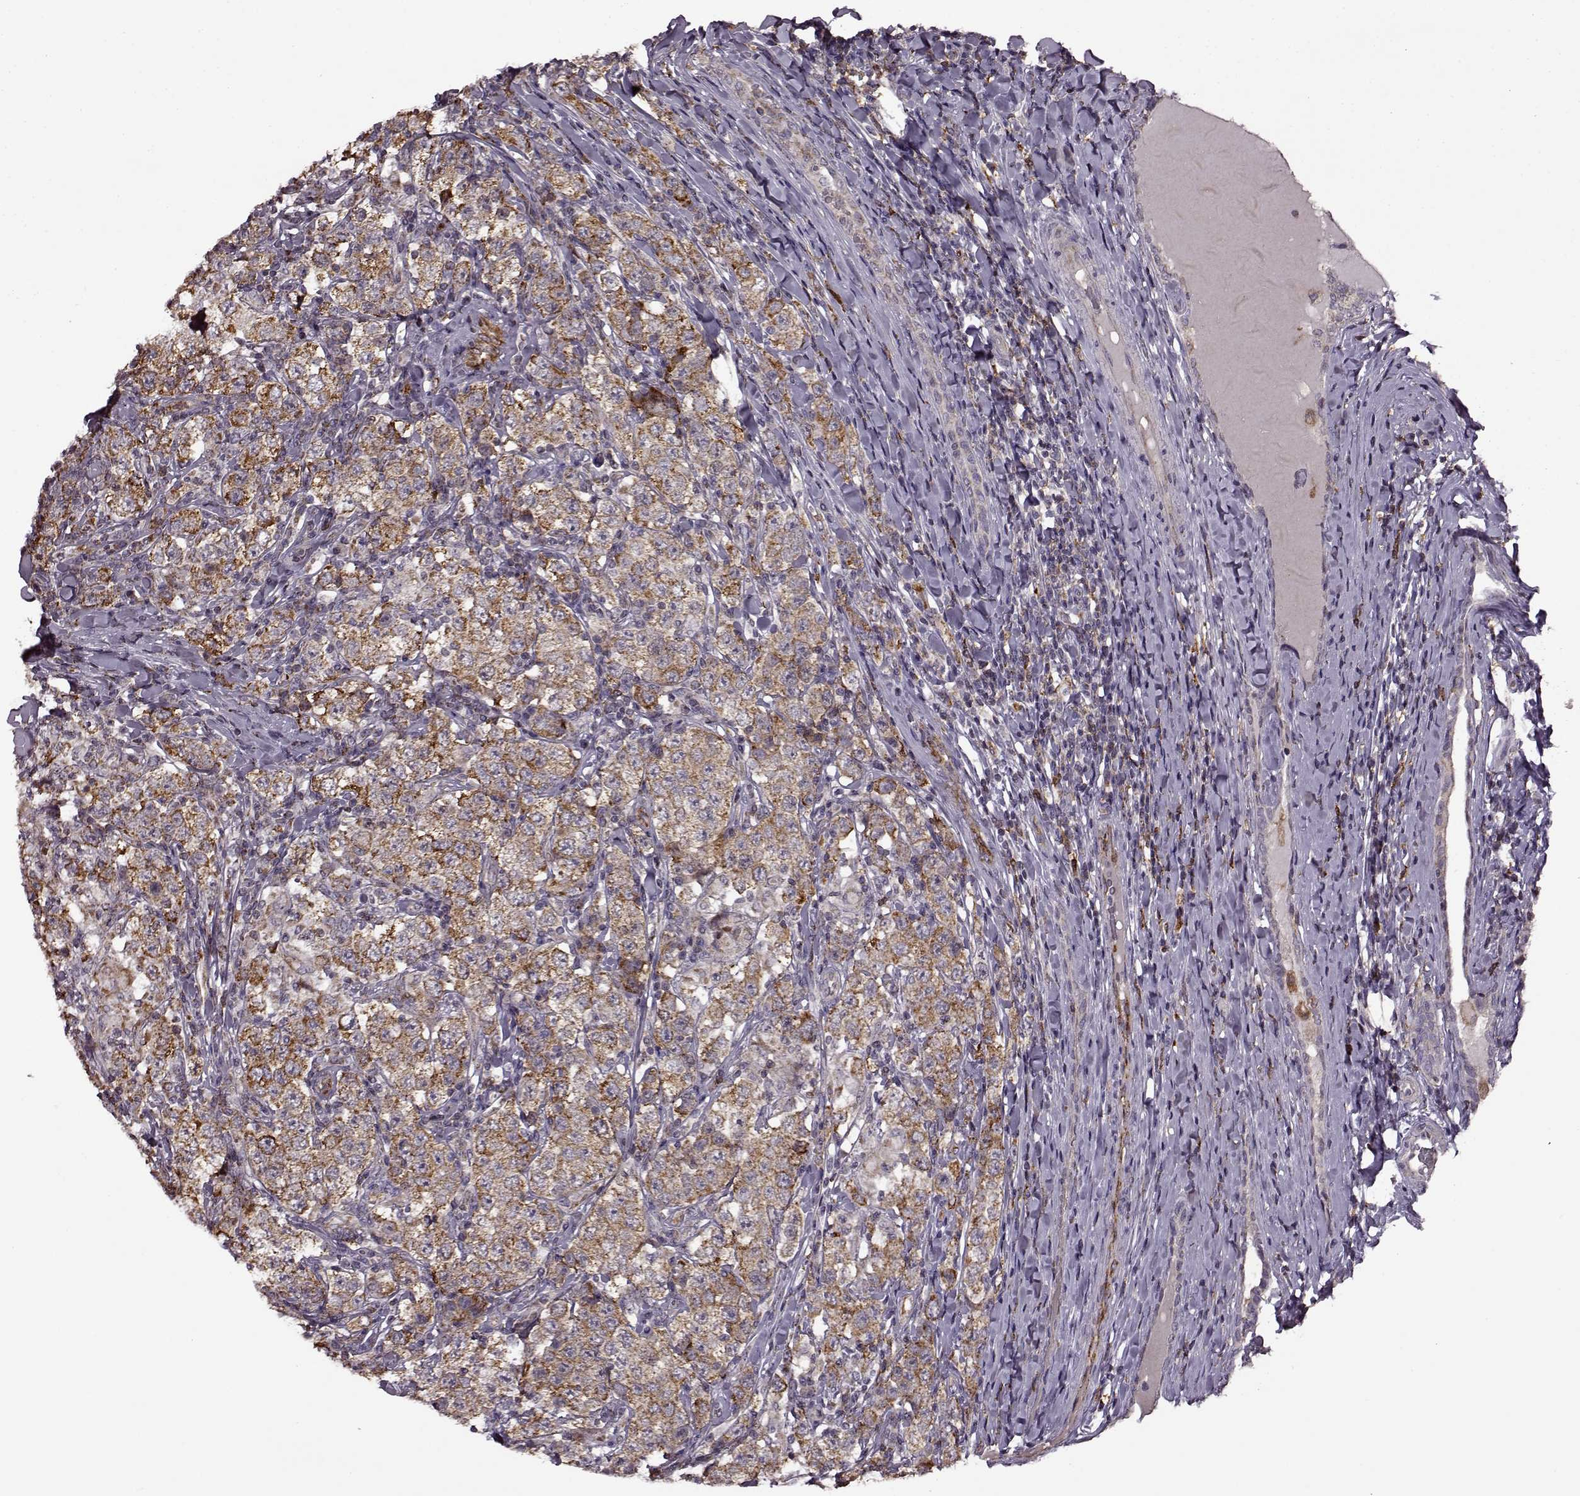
{"staining": {"intensity": "strong", "quantity": ">75%", "location": "cytoplasmic/membranous"}, "tissue": "testis cancer", "cell_type": "Tumor cells", "image_type": "cancer", "snomed": [{"axis": "morphology", "description": "Seminoma, NOS"}, {"axis": "morphology", "description": "Carcinoma, Embryonal, NOS"}, {"axis": "topography", "description": "Testis"}], "caption": "Testis cancer stained for a protein demonstrates strong cytoplasmic/membranous positivity in tumor cells. (Stains: DAB (3,3'-diaminobenzidine) in brown, nuclei in blue, Microscopy: brightfield microscopy at high magnification).", "gene": "MTSS1", "patient": {"sex": "male", "age": 41}}